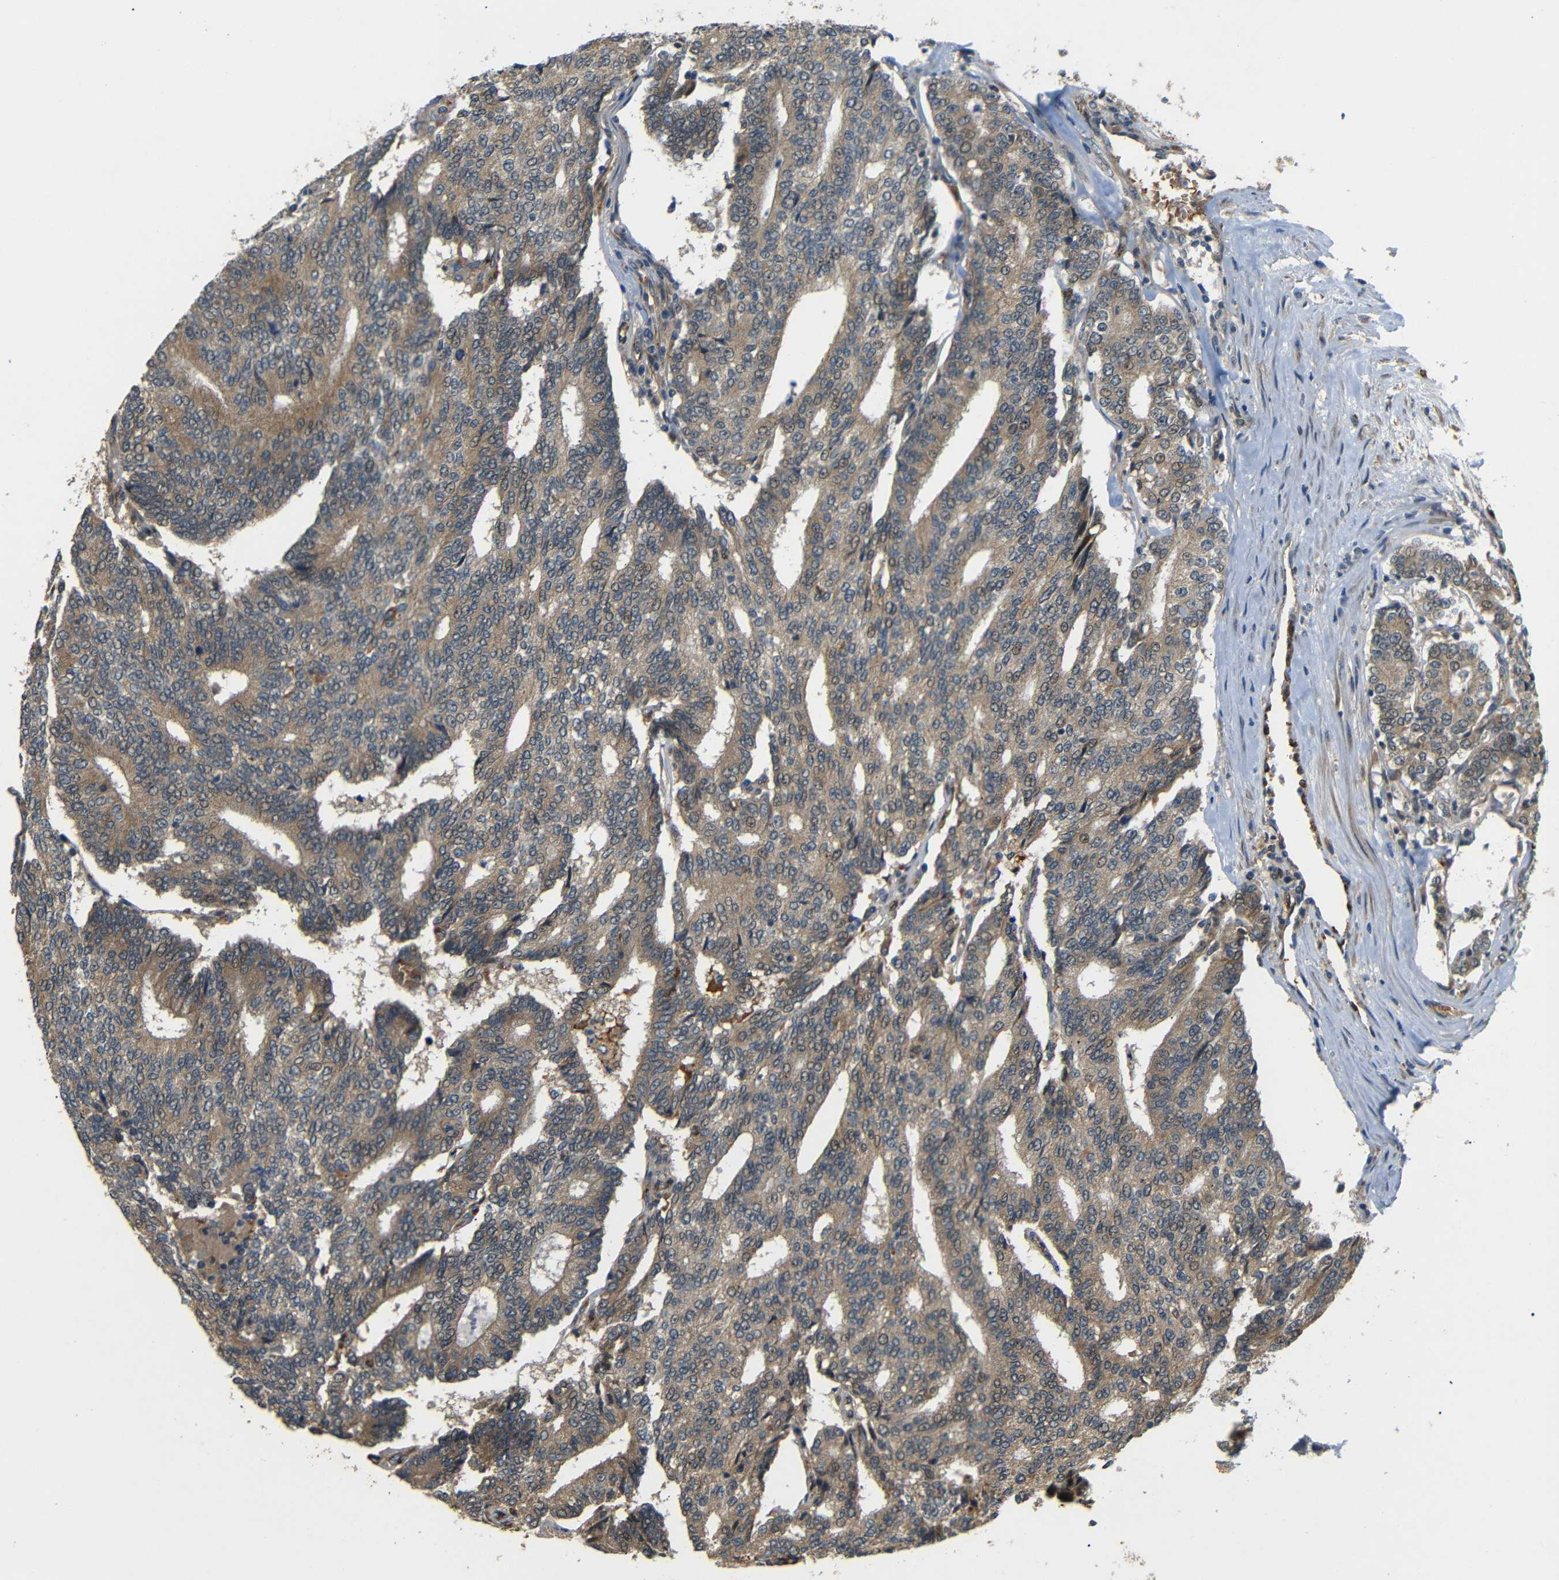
{"staining": {"intensity": "moderate", "quantity": ">75%", "location": "cytoplasmic/membranous"}, "tissue": "prostate cancer", "cell_type": "Tumor cells", "image_type": "cancer", "snomed": [{"axis": "morphology", "description": "Normal tissue, NOS"}, {"axis": "morphology", "description": "Adenocarcinoma, High grade"}, {"axis": "topography", "description": "Prostate"}, {"axis": "topography", "description": "Seminal veicle"}], "caption": "Immunohistochemical staining of human prostate high-grade adenocarcinoma shows medium levels of moderate cytoplasmic/membranous positivity in approximately >75% of tumor cells.", "gene": "ATP7A", "patient": {"sex": "male", "age": 55}}